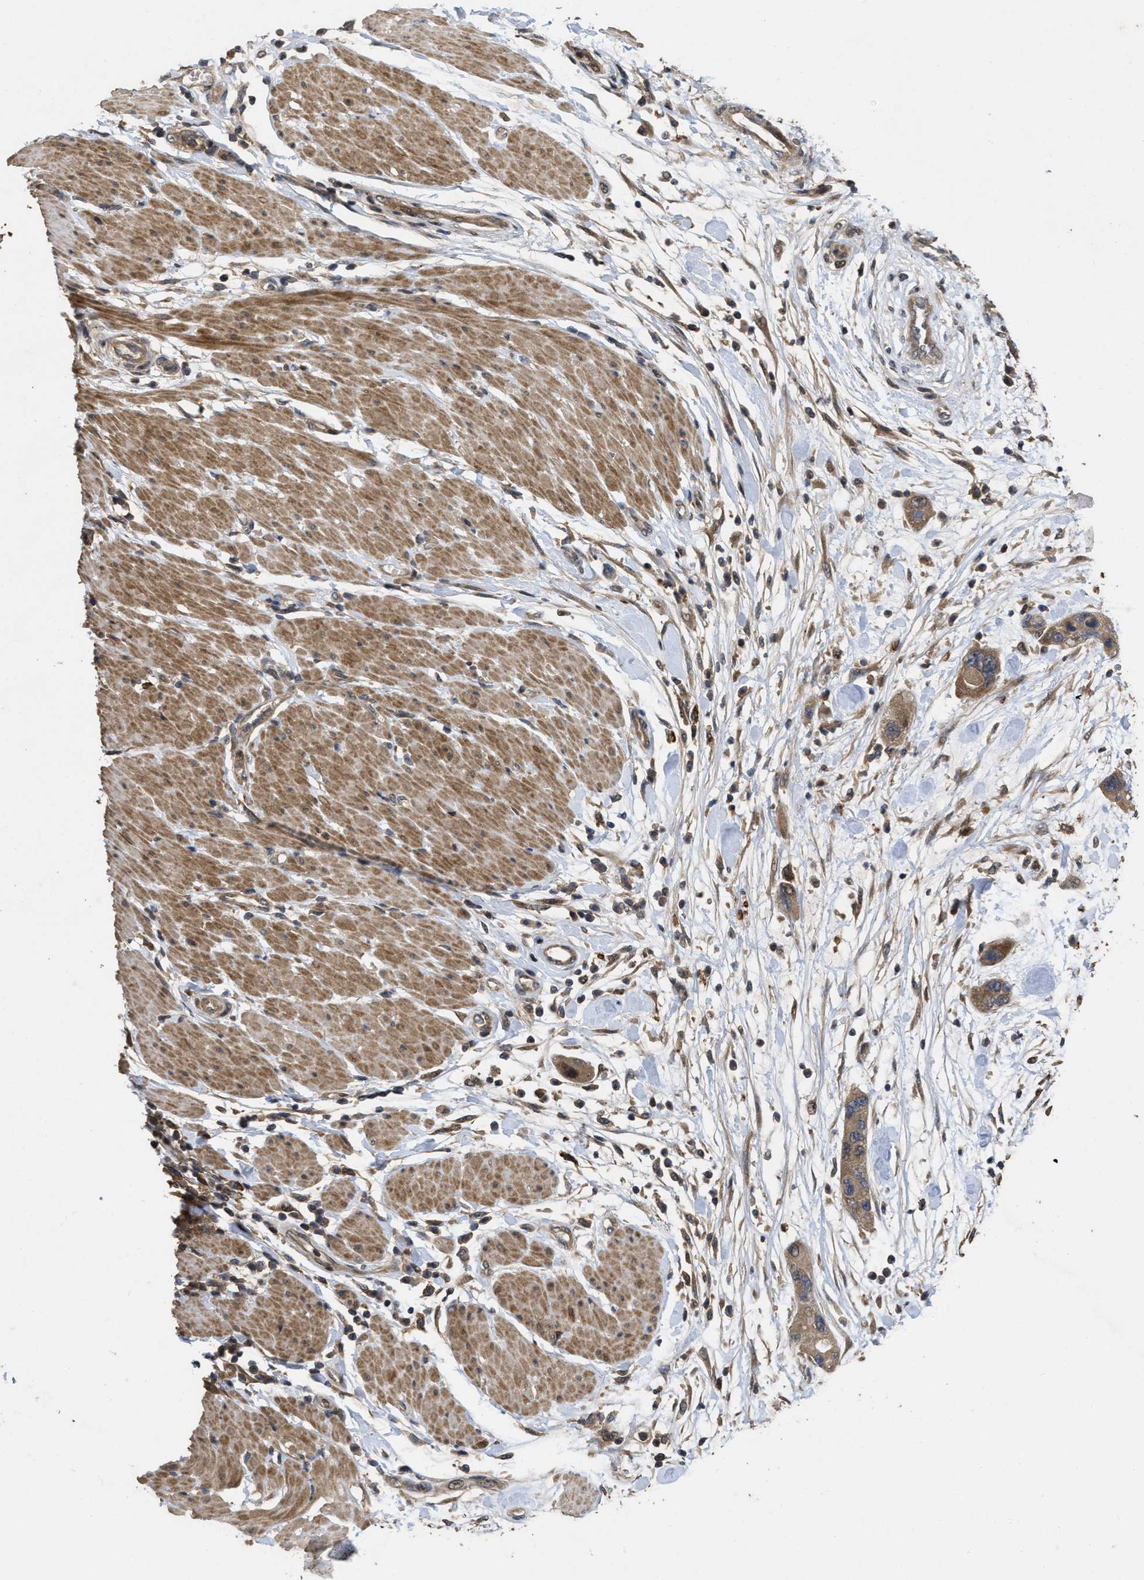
{"staining": {"intensity": "moderate", "quantity": ">75%", "location": "cytoplasmic/membranous"}, "tissue": "pancreatic cancer", "cell_type": "Tumor cells", "image_type": "cancer", "snomed": [{"axis": "morphology", "description": "Normal tissue, NOS"}, {"axis": "morphology", "description": "Adenocarcinoma, NOS"}, {"axis": "topography", "description": "Pancreas"}], "caption": "Moderate cytoplasmic/membranous staining is present in about >75% of tumor cells in pancreatic adenocarcinoma.", "gene": "CBR3", "patient": {"sex": "female", "age": 71}}